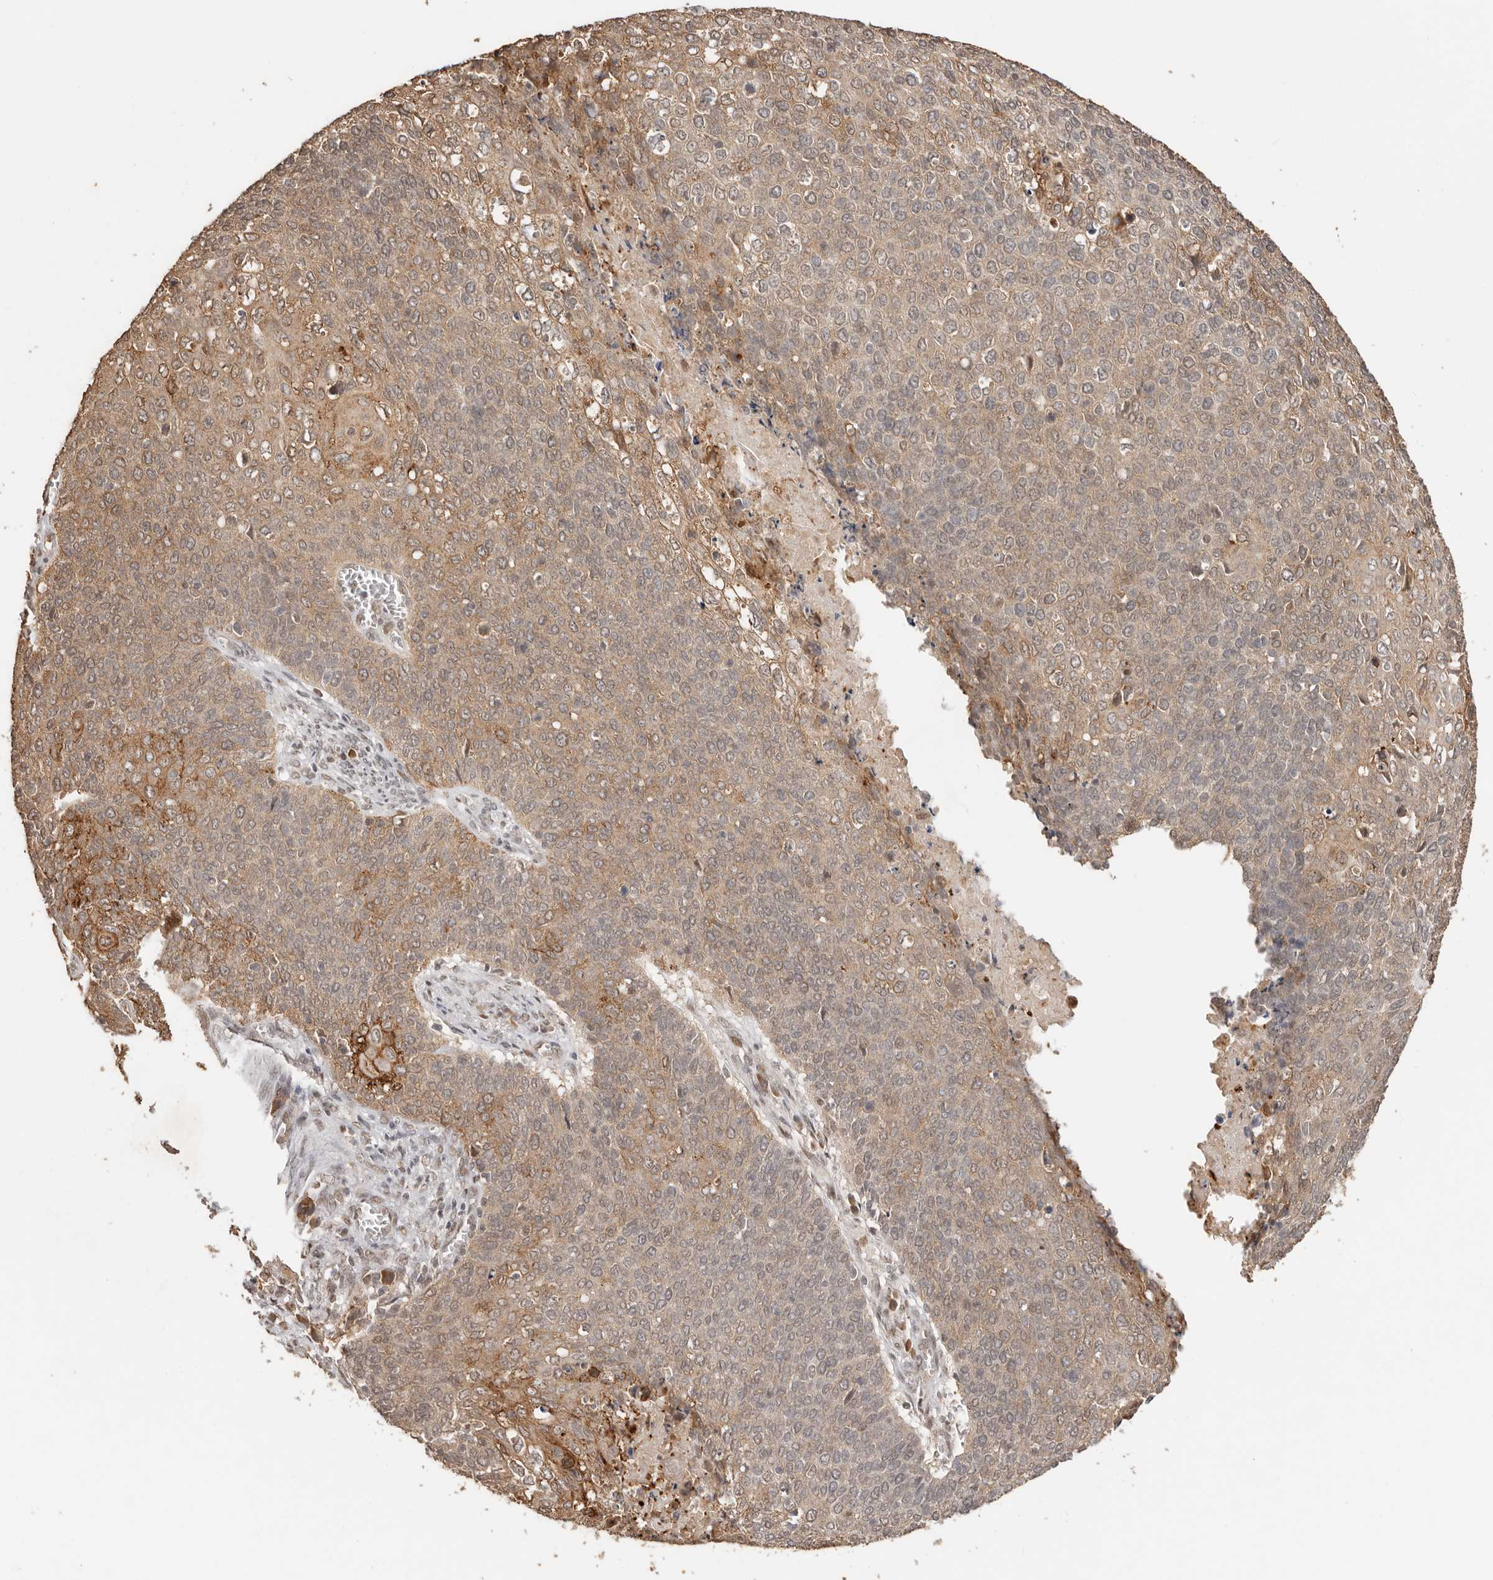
{"staining": {"intensity": "moderate", "quantity": ">75%", "location": "cytoplasmic/membranous"}, "tissue": "cervical cancer", "cell_type": "Tumor cells", "image_type": "cancer", "snomed": [{"axis": "morphology", "description": "Squamous cell carcinoma, NOS"}, {"axis": "topography", "description": "Cervix"}], "caption": "Approximately >75% of tumor cells in squamous cell carcinoma (cervical) exhibit moderate cytoplasmic/membranous protein positivity as visualized by brown immunohistochemical staining.", "gene": "SEC14L1", "patient": {"sex": "female", "age": 39}}